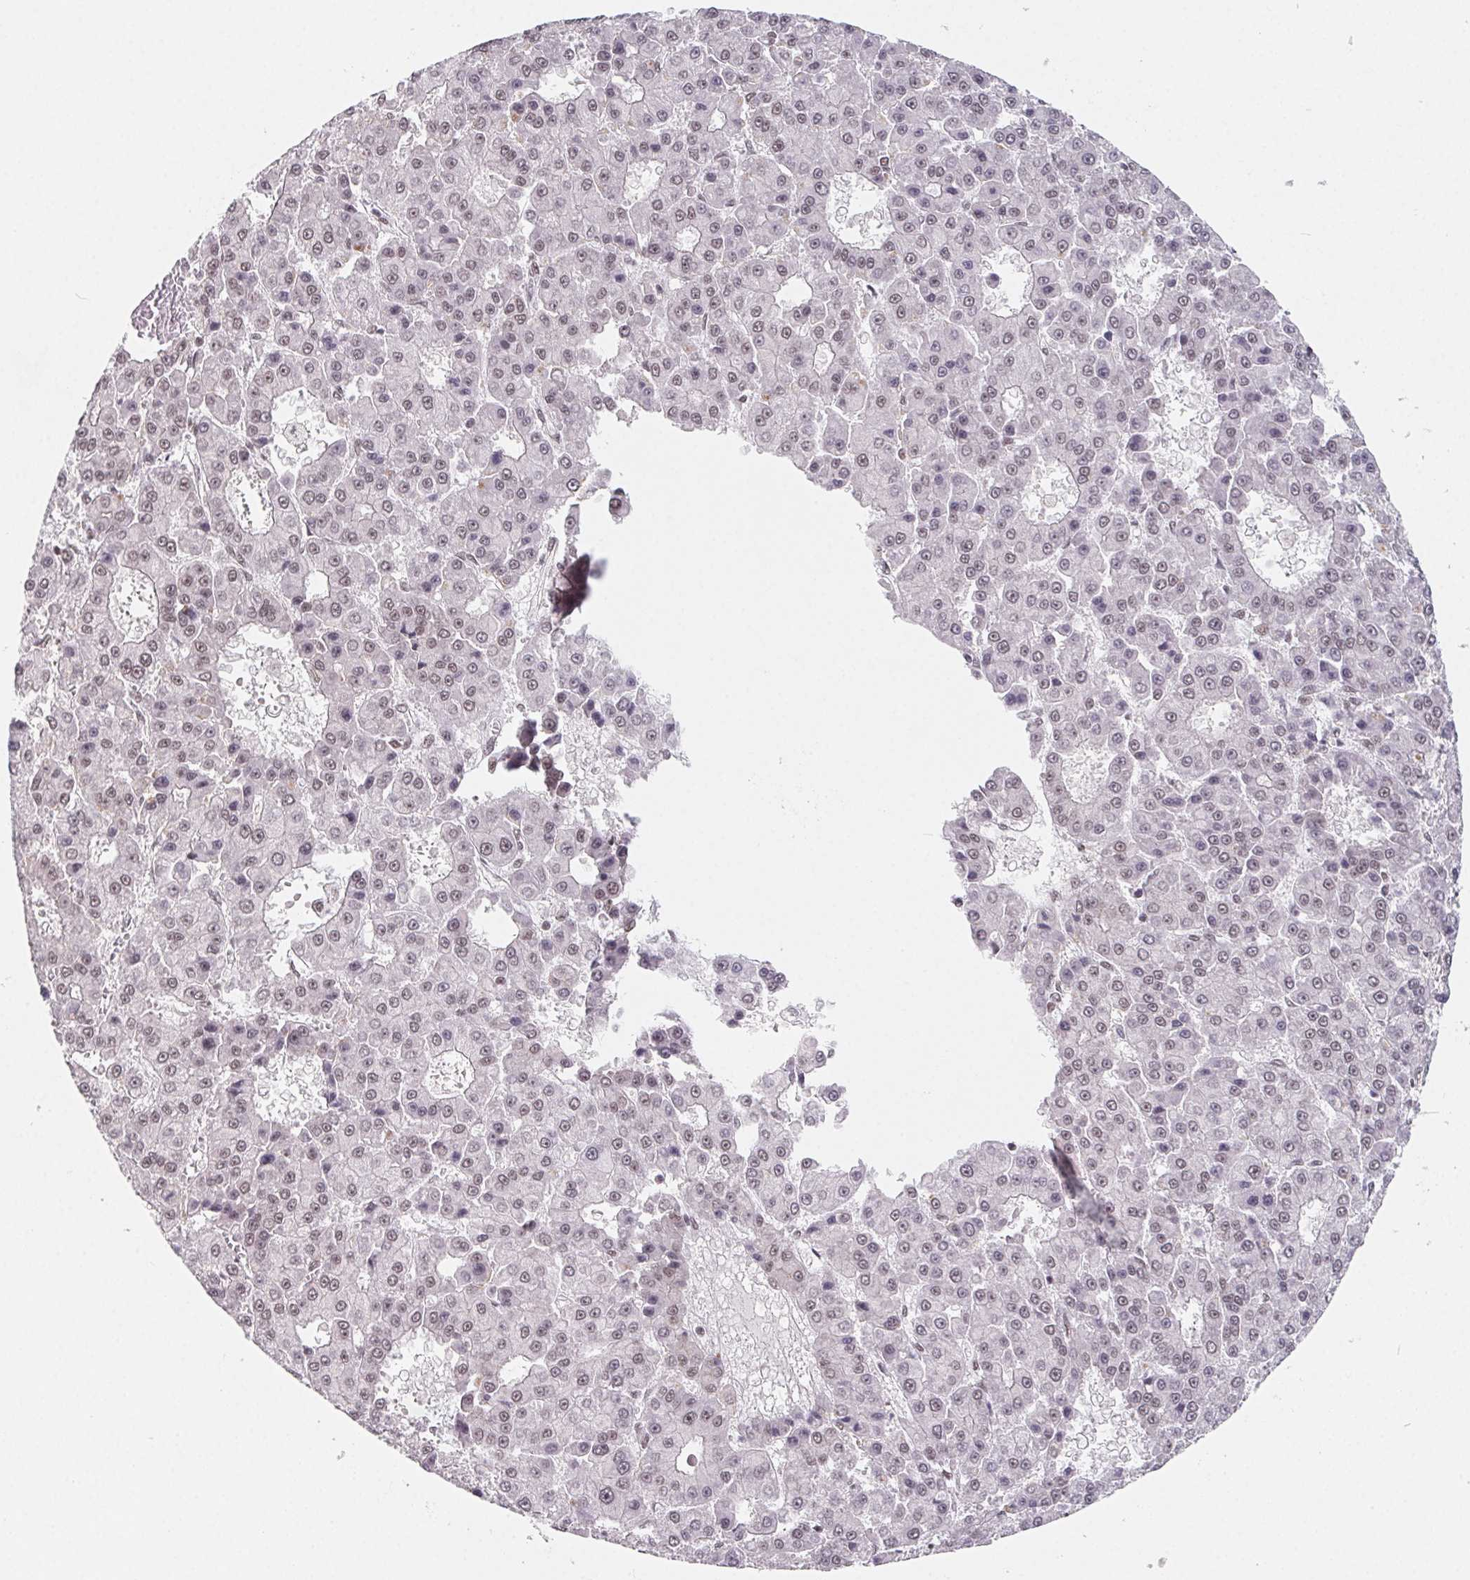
{"staining": {"intensity": "weak", "quantity": "25%-75%", "location": "nuclear"}, "tissue": "liver cancer", "cell_type": "Tumor cells", "image_type": "cancer", "snomed": [{"axis": "morphology", "description": "Carcinoma, Hepatocellular, NOS"}, {"axis": "topography", "description": "Liver"}], "caption": "Liver hepatocellular carcinoma was stained to show a protein in brown. There is low levels of weak nuclear staining in about 25%-75% of tumor cells.", "gene": "TCERG1", "patient": {"sex": "male", "age": 70}}